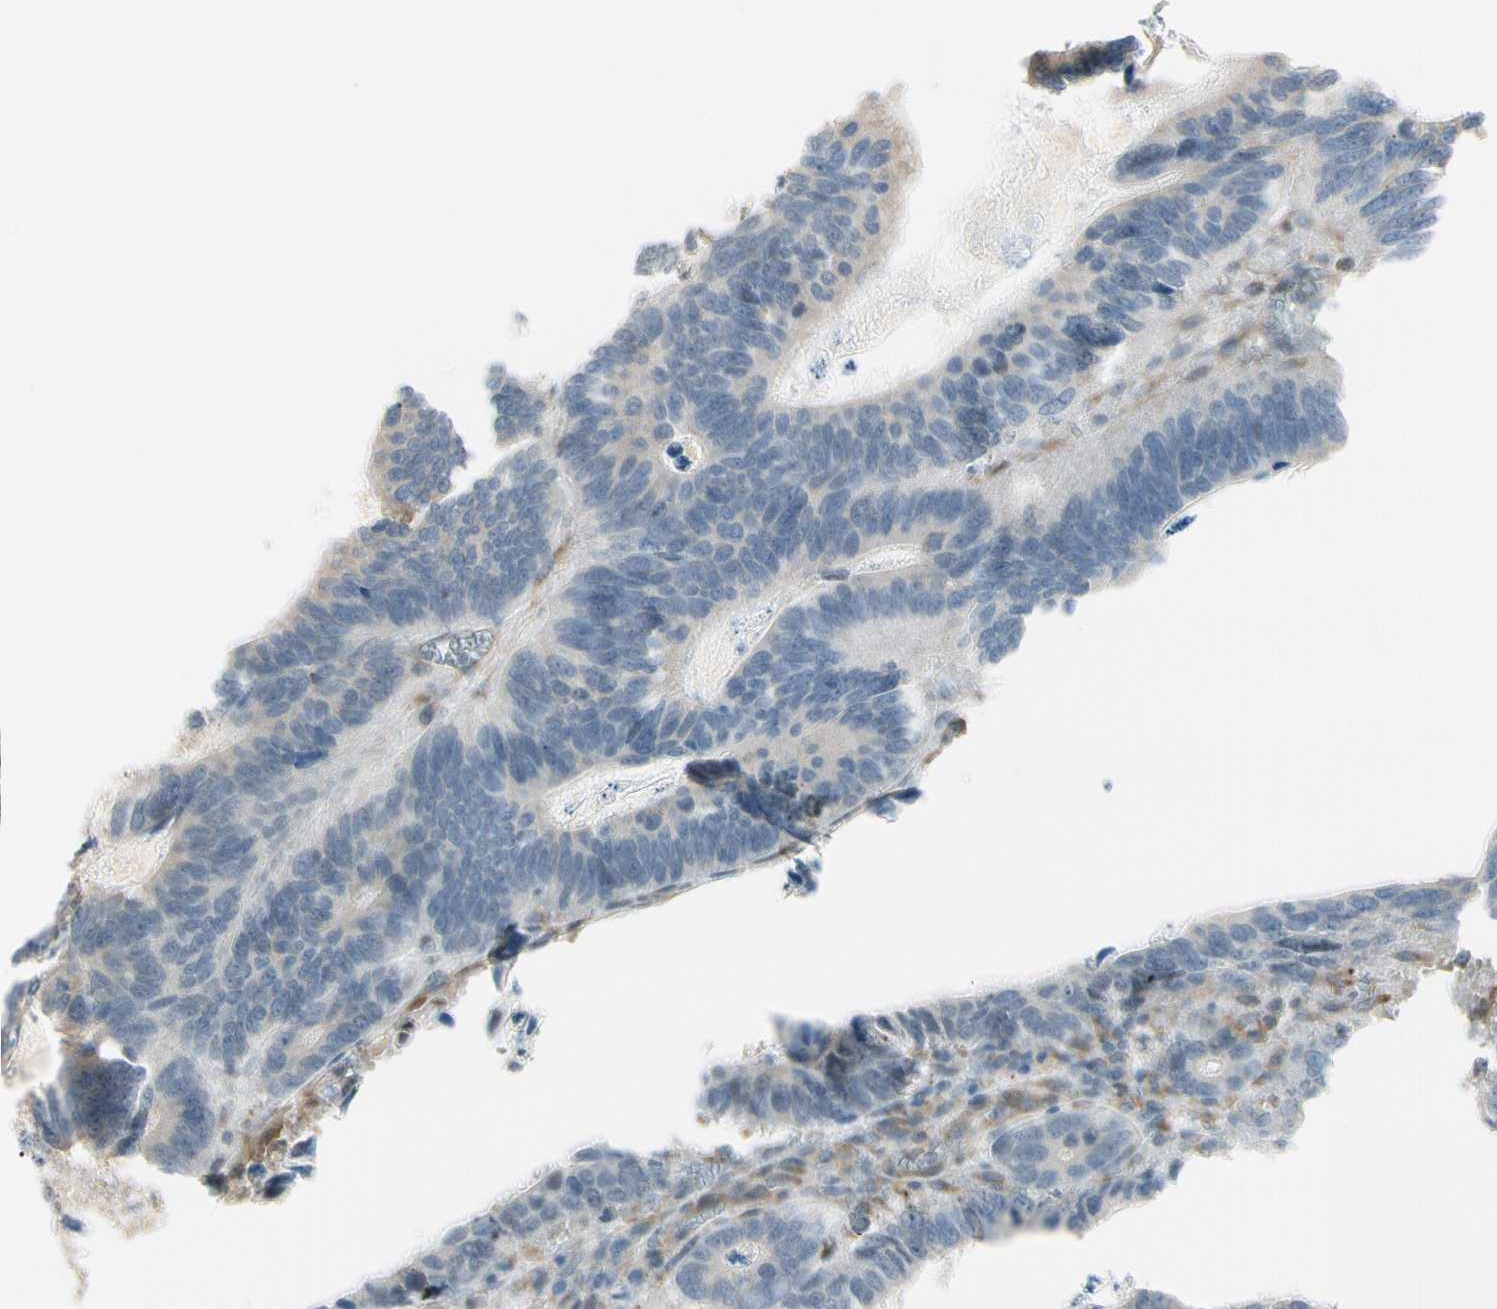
{"staining": {"intensity": "negative", "quantity": "none", "location": "none"}, "tissue": "colorectal cancer", "cell_type": "Tumor cells", "image_type": "cancer", "snomed": [{"axis": "morphology", "description": "Adenocarcinoma, NOS"}, {"axis": "topography", "description": "Colon"}], "caption": "The IHC image has no significant staining in tumor cells of adenocarcinoma (colorectal) tissue.", "gene": "FNDC3B", "patient": {"sex": "male", "age": 72}}